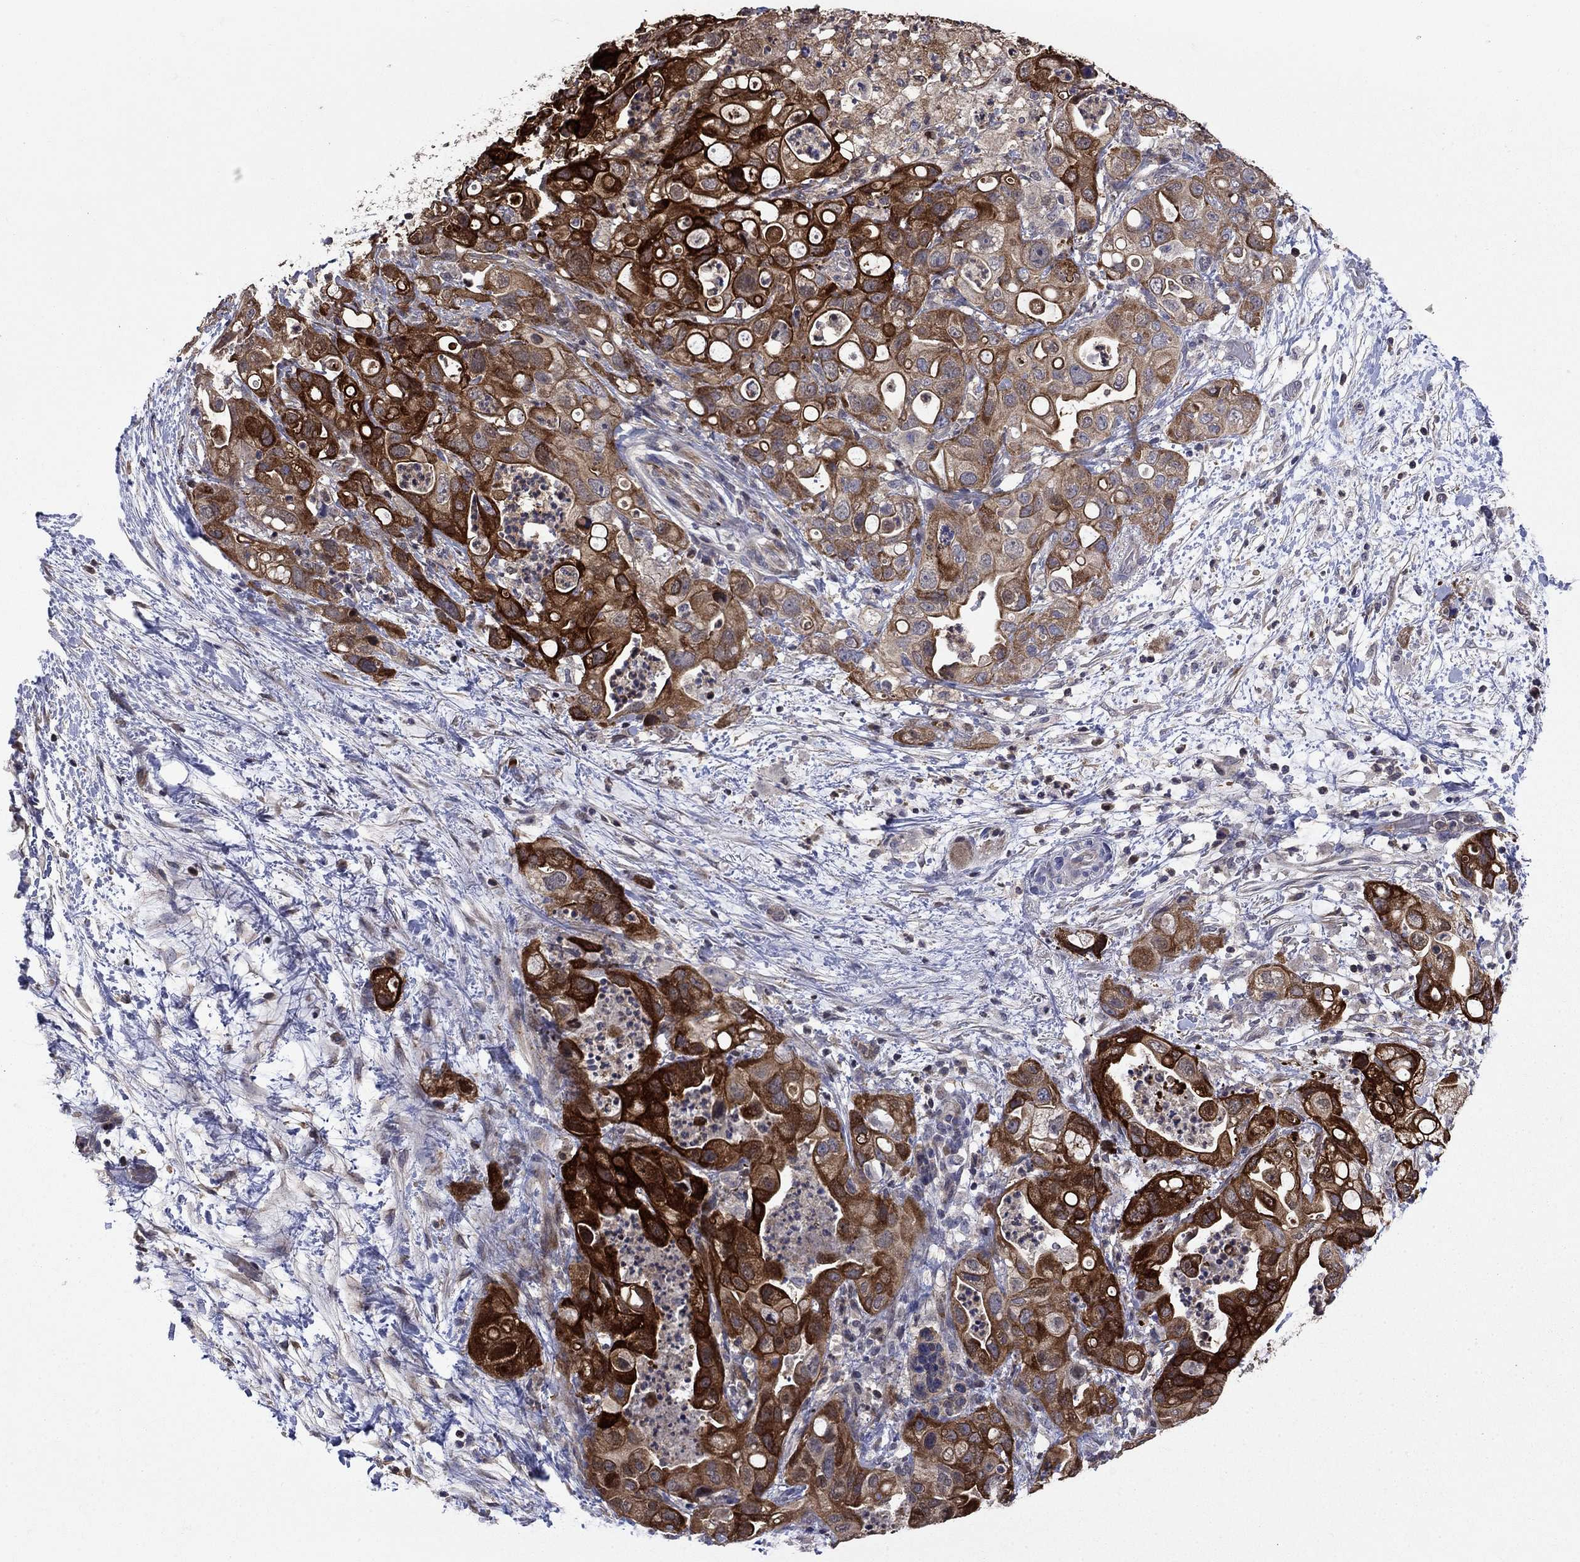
{"staining": {"intensity": "strong", "quantity": ">75%", "location": "cytoplasmic/membranous"}, "tissue": "pancreatic cancer", "cell_type": "Tumor cells", "image_type": "cancer", "snomed": [{"axis": "morphology", "description": "Adenocarcinoma, NOS"}, {"axis": "topography", "description": "Pancreas"}], "caption": "High-magnification brightfield microscopy of pancreatic adenocarcinoma stained with DAB (3,3'-diaminobenzidine) (brown) and counterstained with hematoxylin (blue). tumor cells exhibit strong cytoplasmic/membranous positivity is present in approximately>75% of cells.", "gene": "DVL1", "patient": {"sex": "female", "age": 72}}